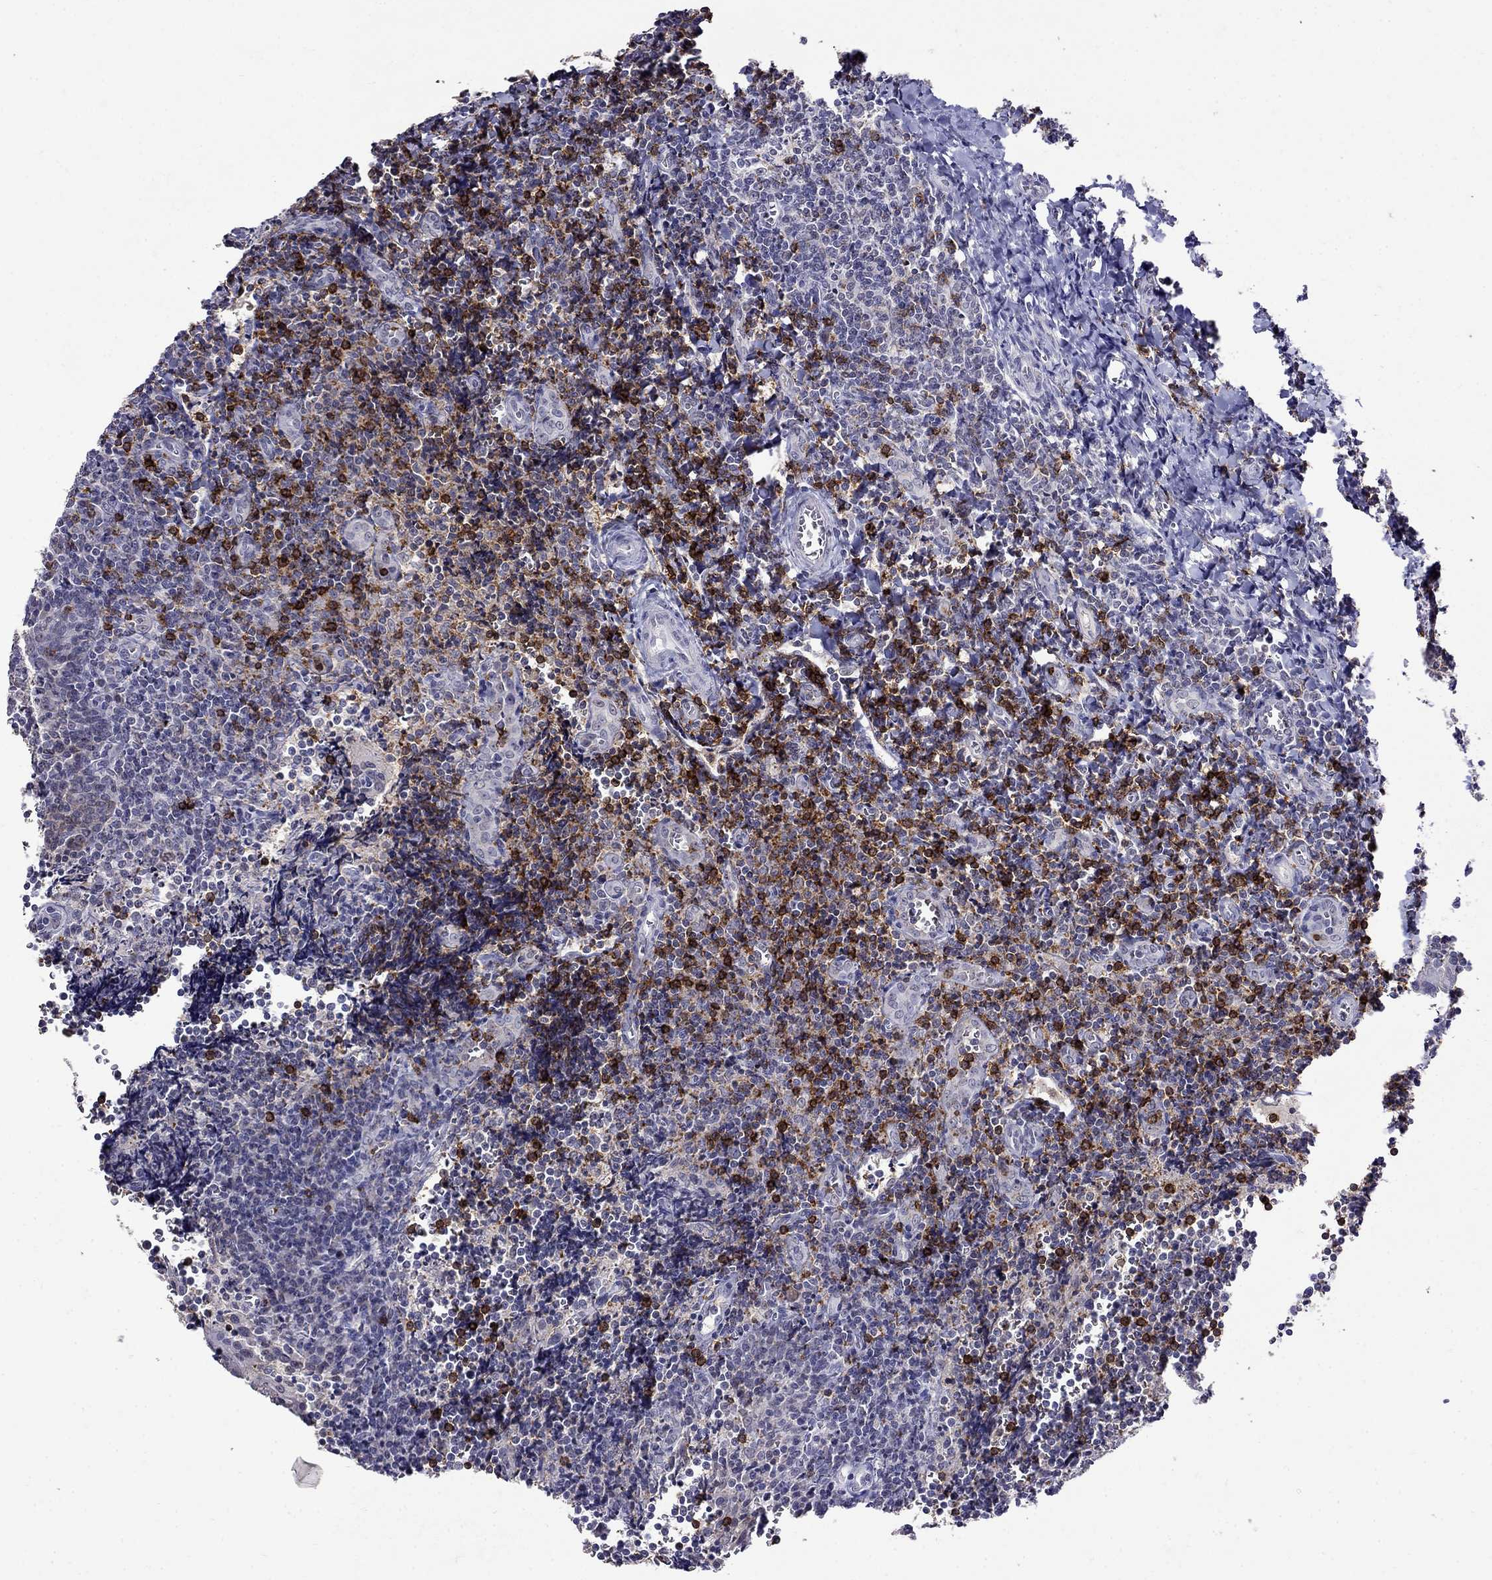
{"staining": {"intensity": "strong", "quantity": "<25%", "location": "cytoplasmic/membranous"}, "tissue": "tonsil", "cell_type": "Germinal center cells", "image_type": "normal", "snomed": [{"axis": "morphology", "description": "Normal tissue, NOS"}, {"axis": "morphology", "description": "Inflammation, NOS"}, {"axis": "topography", "description": "Tonsil"}], "caption": "High-power microscopy captured an immunohistochemistry (IHC) histopathology image of benign tonsil, revealing strong cytoplasmic/membranous expression in about <25% of germinal center cells.", "gene": "CD8B", "patient": {"sex": "female", "age": 31}}